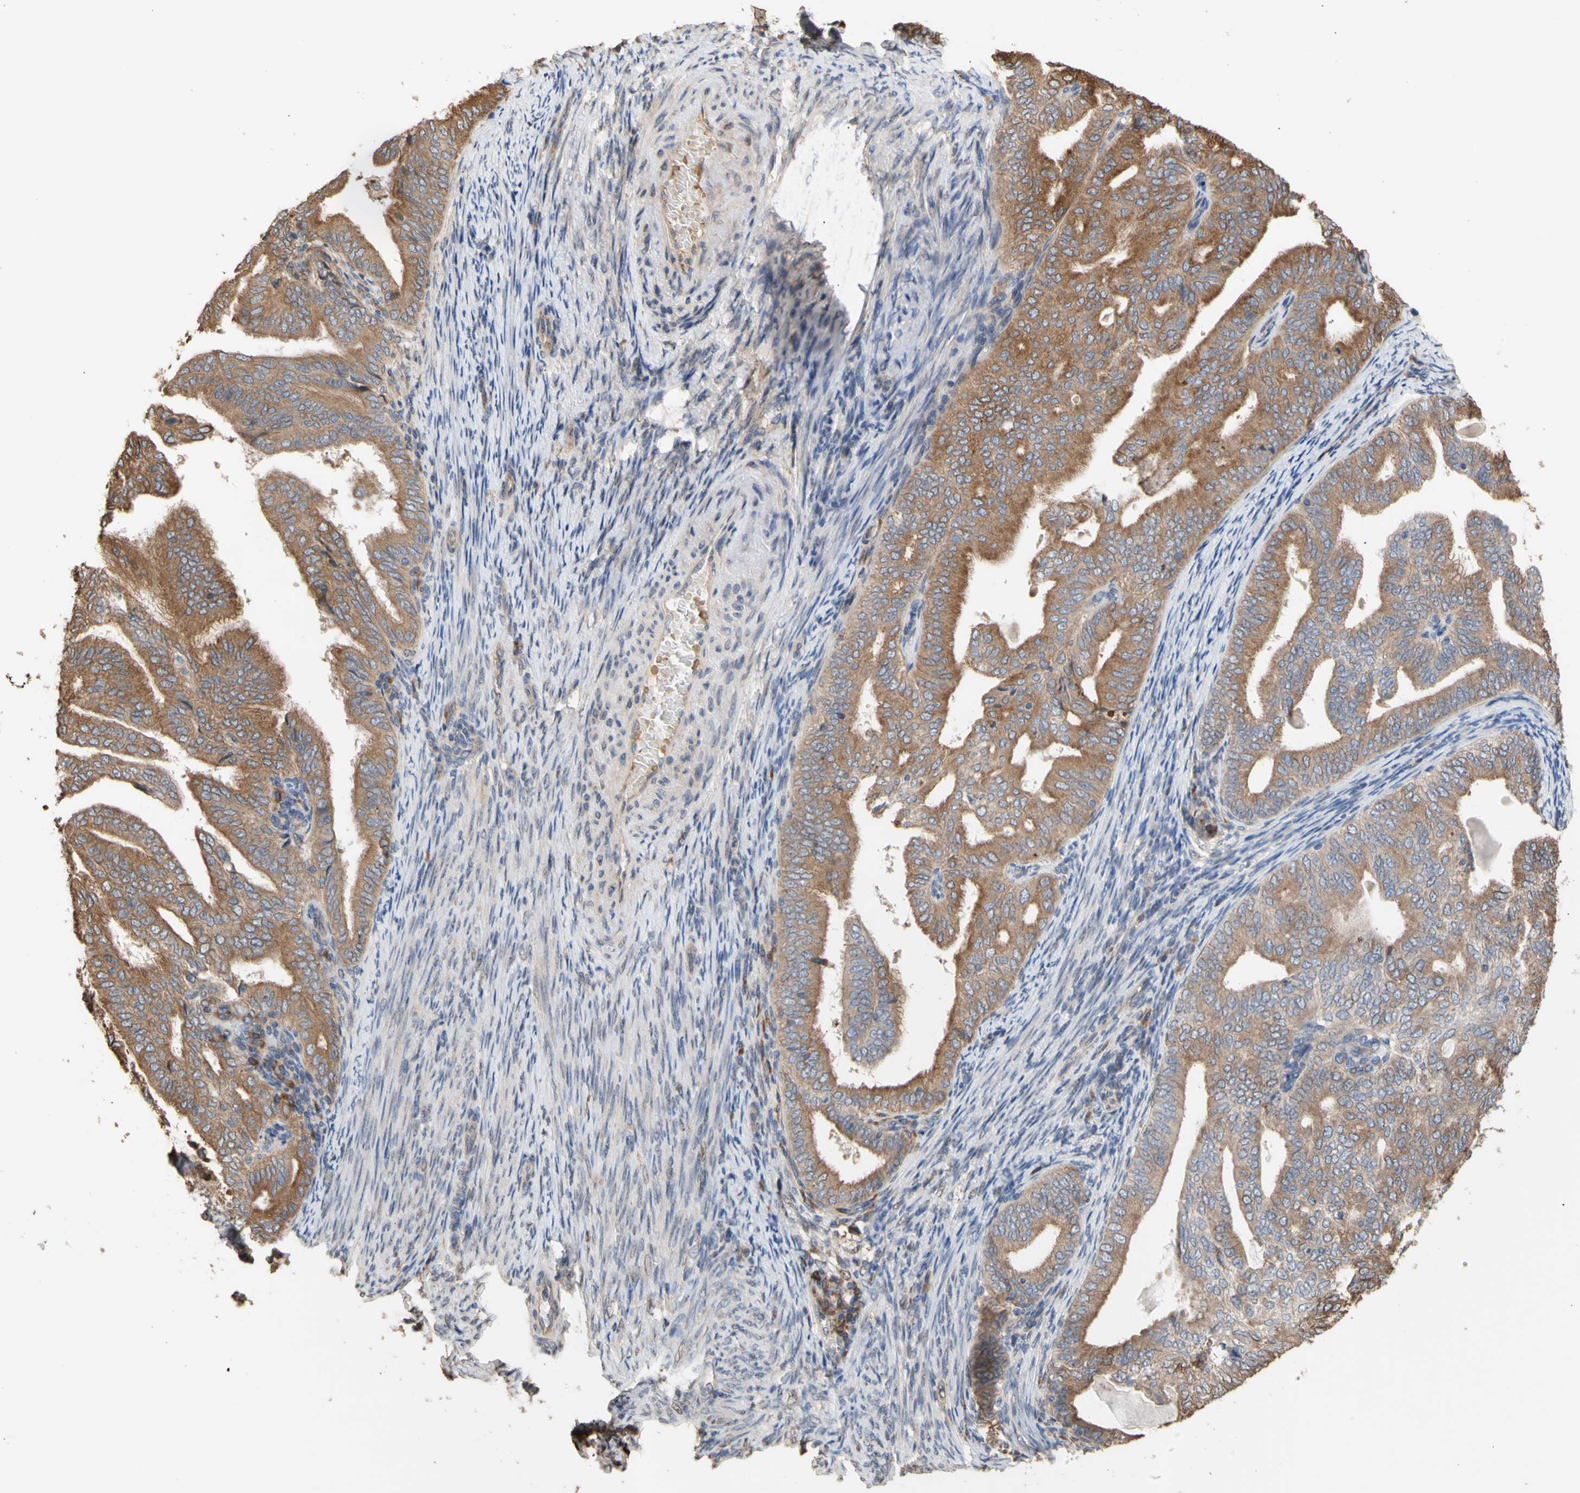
{"staining": {"intensity": "moderate", "quantity": ">75%", "location": "cytoplasmic/membranous"}, "tissue": "endometrial cancer", "cell_type": "Tumor cells", "image_type": "cancer", "snomed": [{"axis": "morphology", "description": "Adenocarcinoma, NOS"}, {"axis": "topography", "description": "Endometrium"}], "caption": "There is medium levels of moderate cytoplasmic/membranous expression in tumor cells of endometrial adenocarcinoma, as demonstrated by immunohistochemical staining (brown color).", "gene": "NECTIN3", "patient": {"sex": "female", "age": 58}}